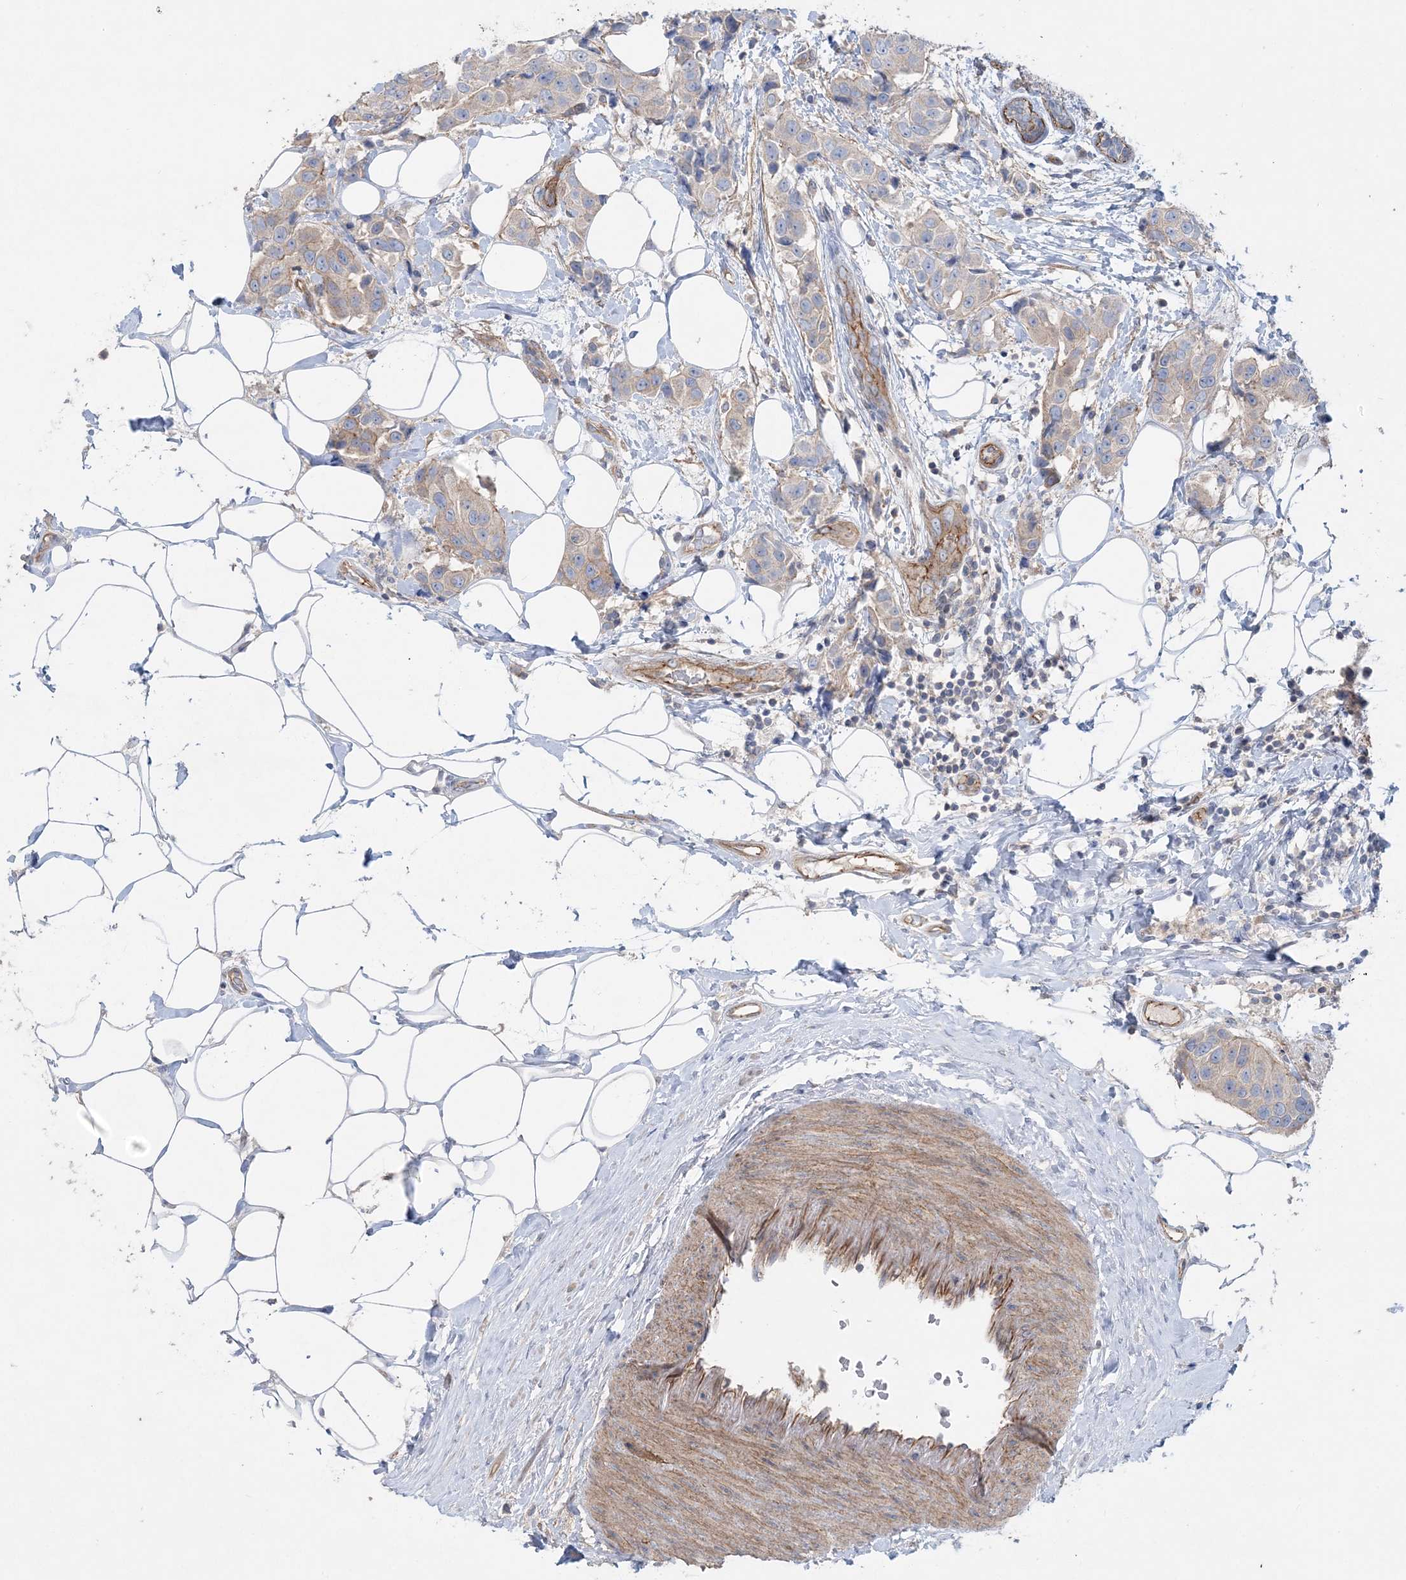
{"staining": {"intensity": "negative", "quantity": "none", "location": "none"}, "tissue": "breast cancer", "cell_type": "Tumor cells", "image_type": "cancer", "snomed": [{"axis": "morphology", "description": "Normal tissue, NOS"}, {"axis": "morphology", "description": "Duct carcinoma"}, {"axis": "topography", "description": "Breast"}], "caption": "Breast cancer (infiltrating ductal carcinoma) was stained to show a protein in brown. There is no significant staining in tumor cells. The staining was performed using DAB to visualize the protein expression in brown, while the nuclei were stained in blue with hematoxylin (Magnification: 20x).", "gene": "PIGC", "patient": {"sex": "female", "age": 39}}